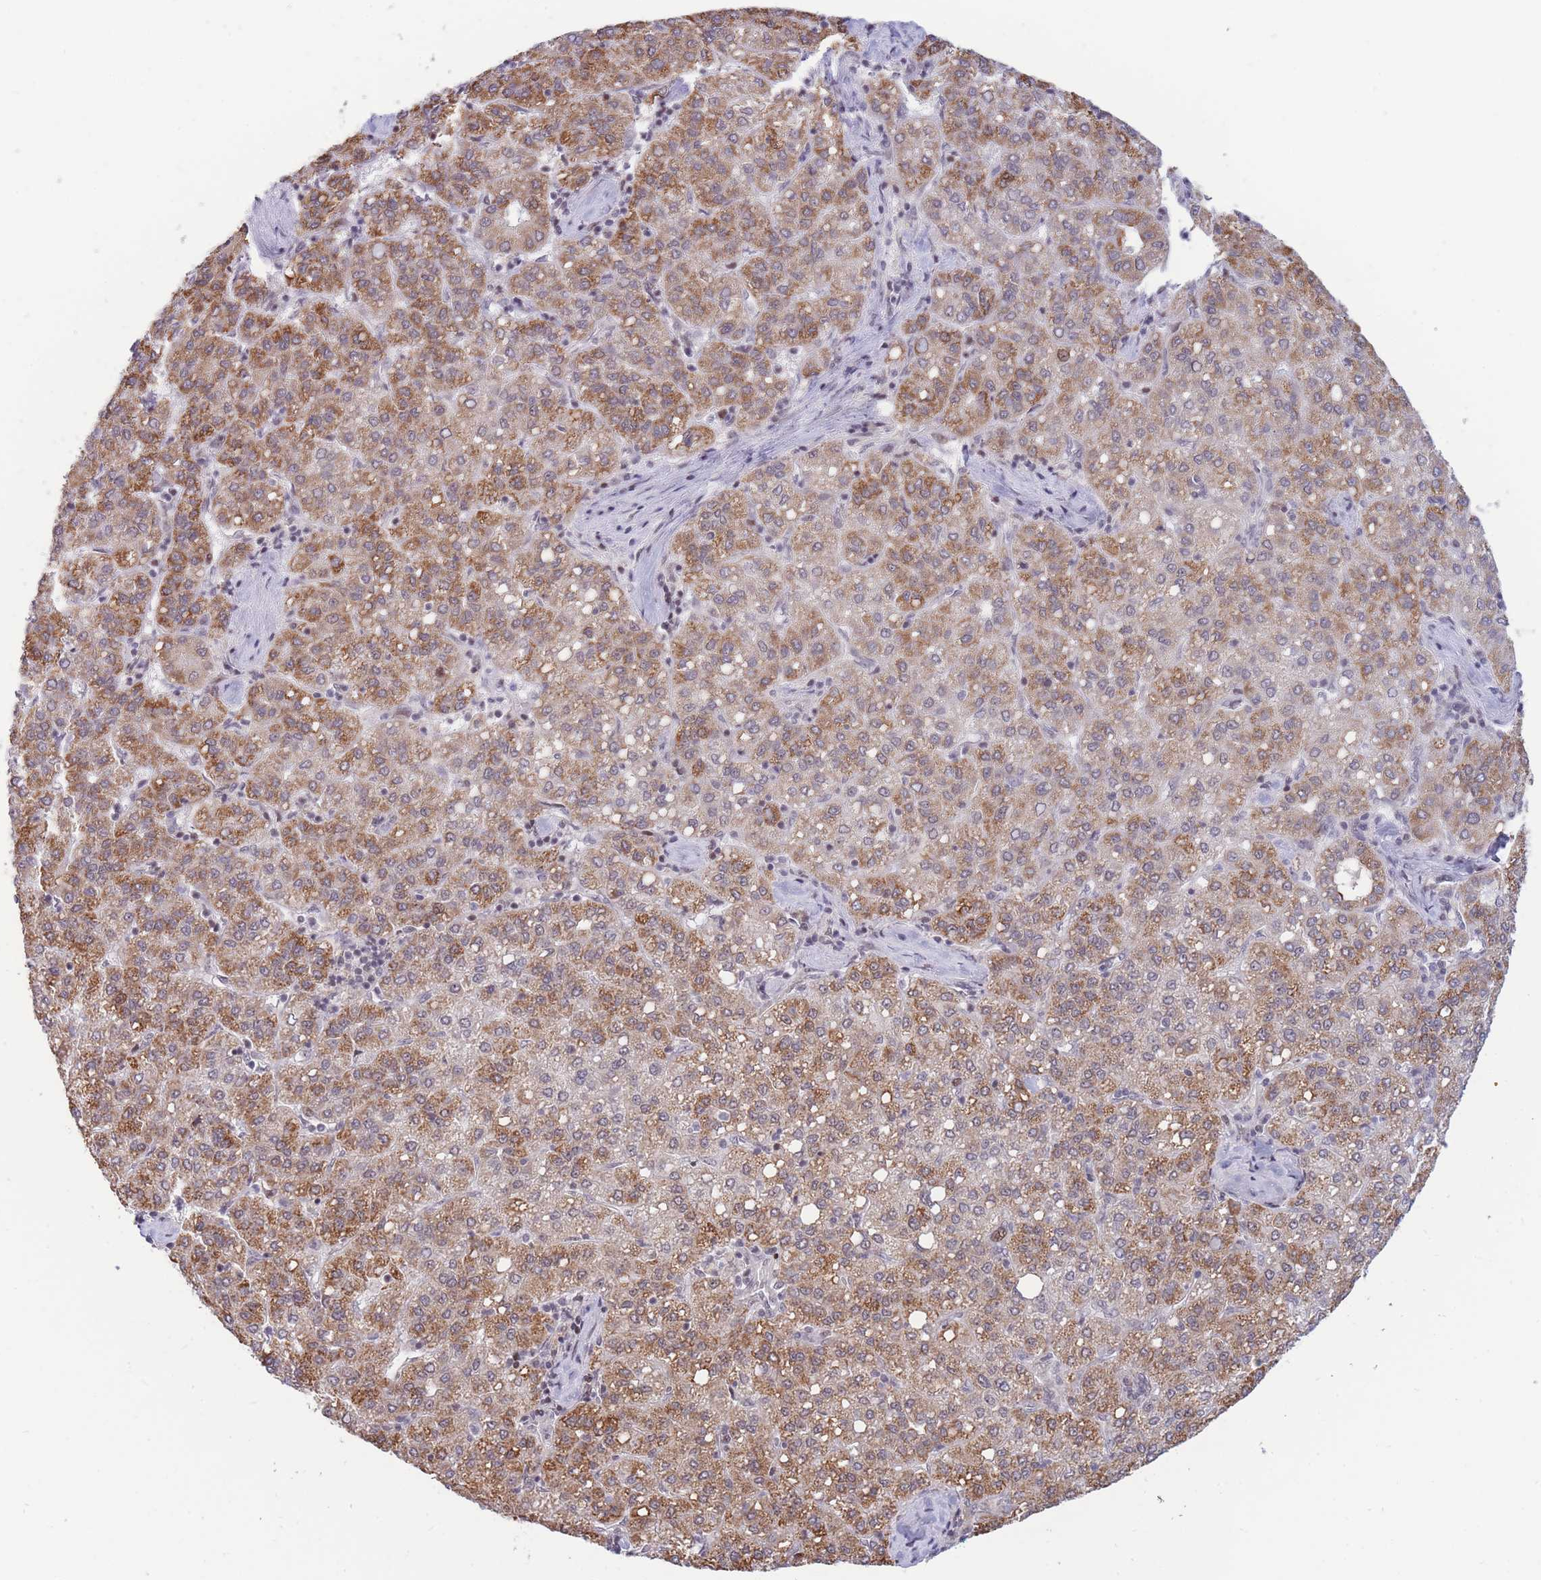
{"staining": {"intensity": "moderate", "quantity": ">75%", "location": "cytoplasmic/membranous"}, "tissue": "liver cancer", "cell_type": "Tumor cells", "image_type": "cancer", "snomed": [{"axis": "morphology", "description": "Carcinoma, Hepatocellular, NOS"}, {"axis": "topography", "description": "Liver"}], "caption": "Immunohistochemical staining of liver hepatocellular carcinoma demonstrates medium levels of moderate cytoplasmic/membranous protein expression in approximately >75% of tumor cells.", "gene": "TARBP2", "patient": {"sex": "male", "age": 65}}